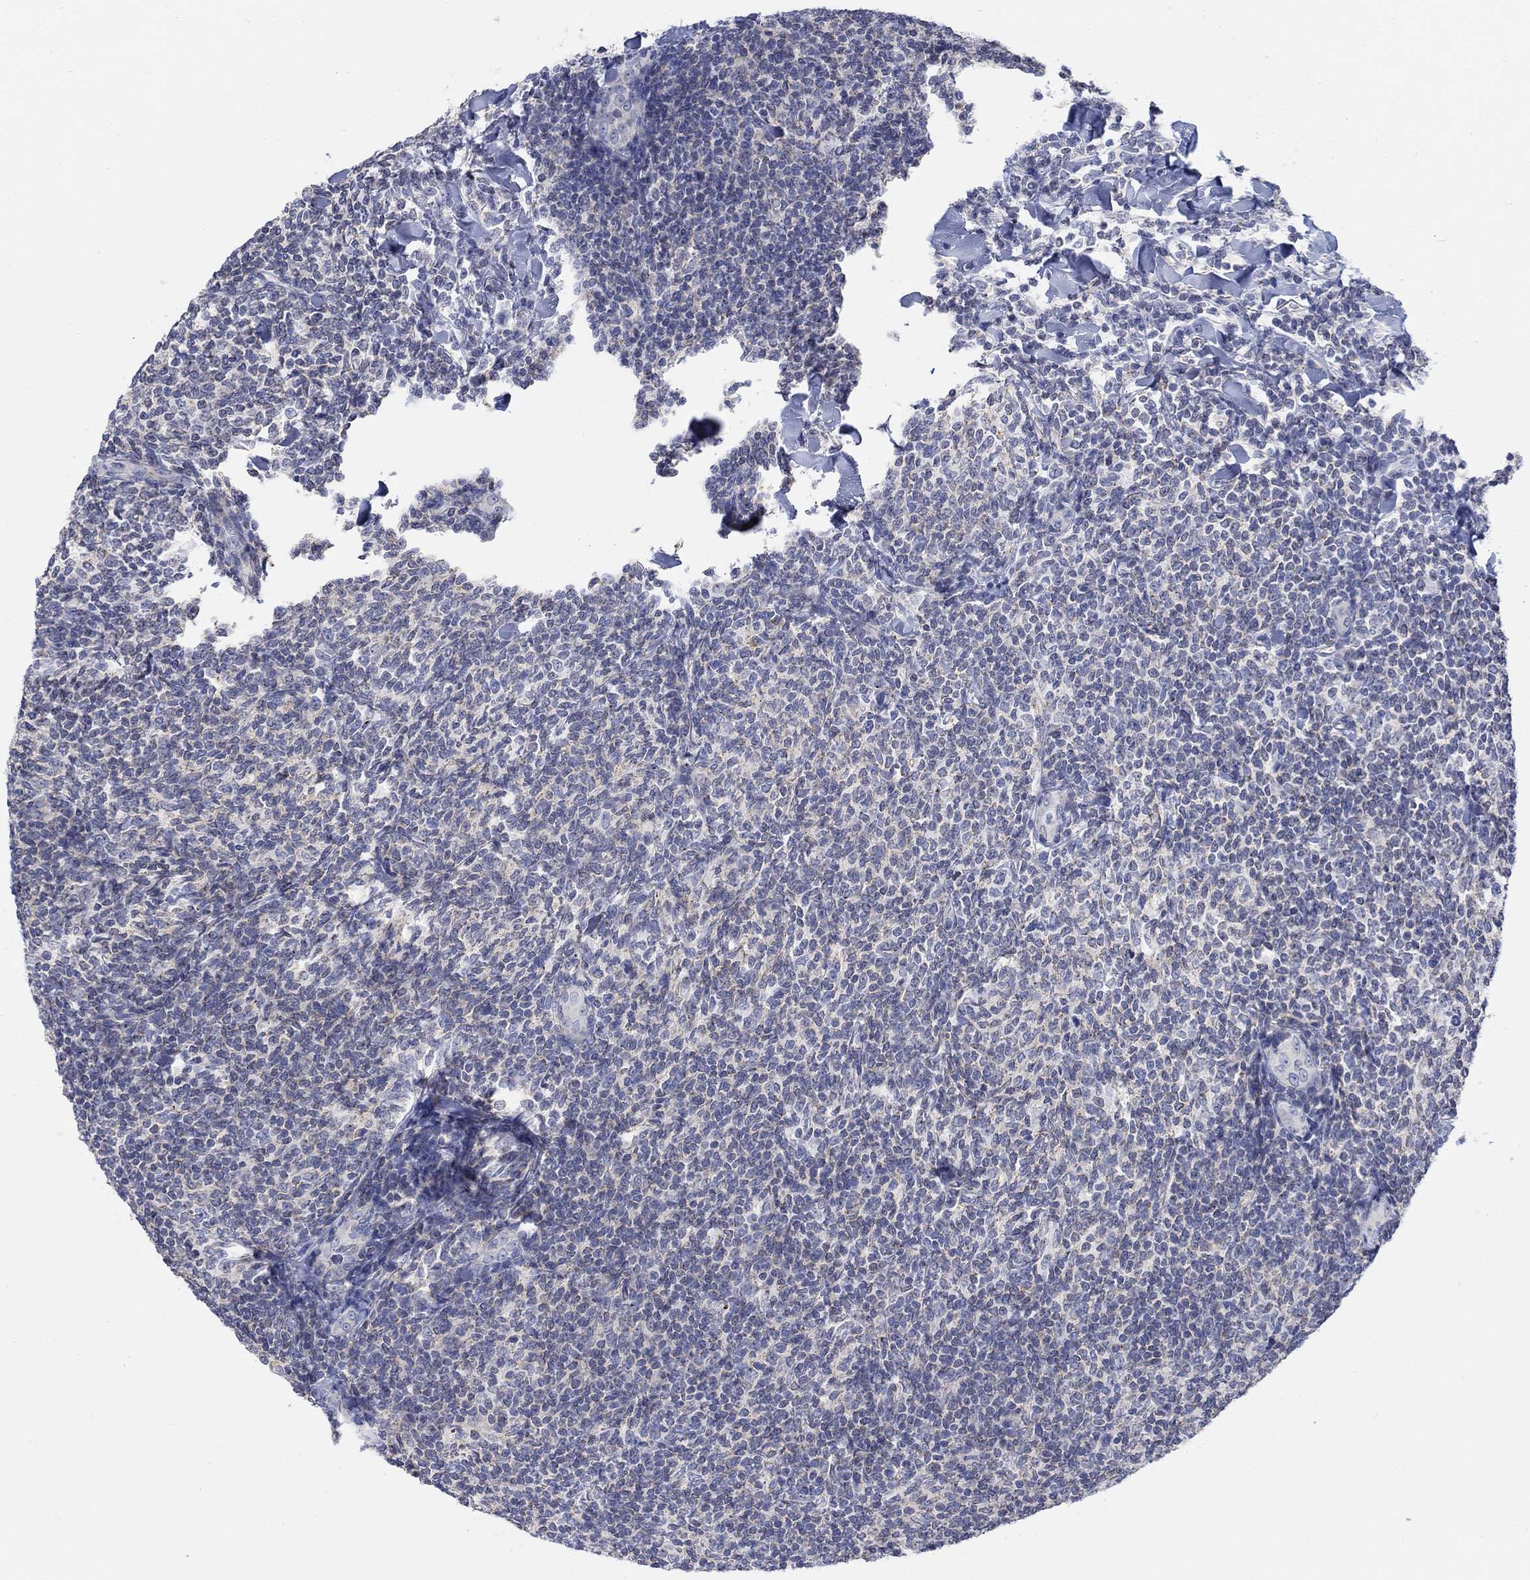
{"staining": {"intensity": "negative", "quantity": "none", "location": "none"}, "tissue": "lymphoma", "cell_type": "Tumor cells", "image_type": "cancer", "snomed": [{"axis": "morphology", "description": "Malignant lymphoma, non-Hodgkin's type, Low grade"}, {"axis": "topography", "description": "Lymph node"}], "caption": "Tumor cells are negative for brown protein staining in lymphoma.", "gene": "NAV3", "patient": {"sex": "female", "age": 56}}